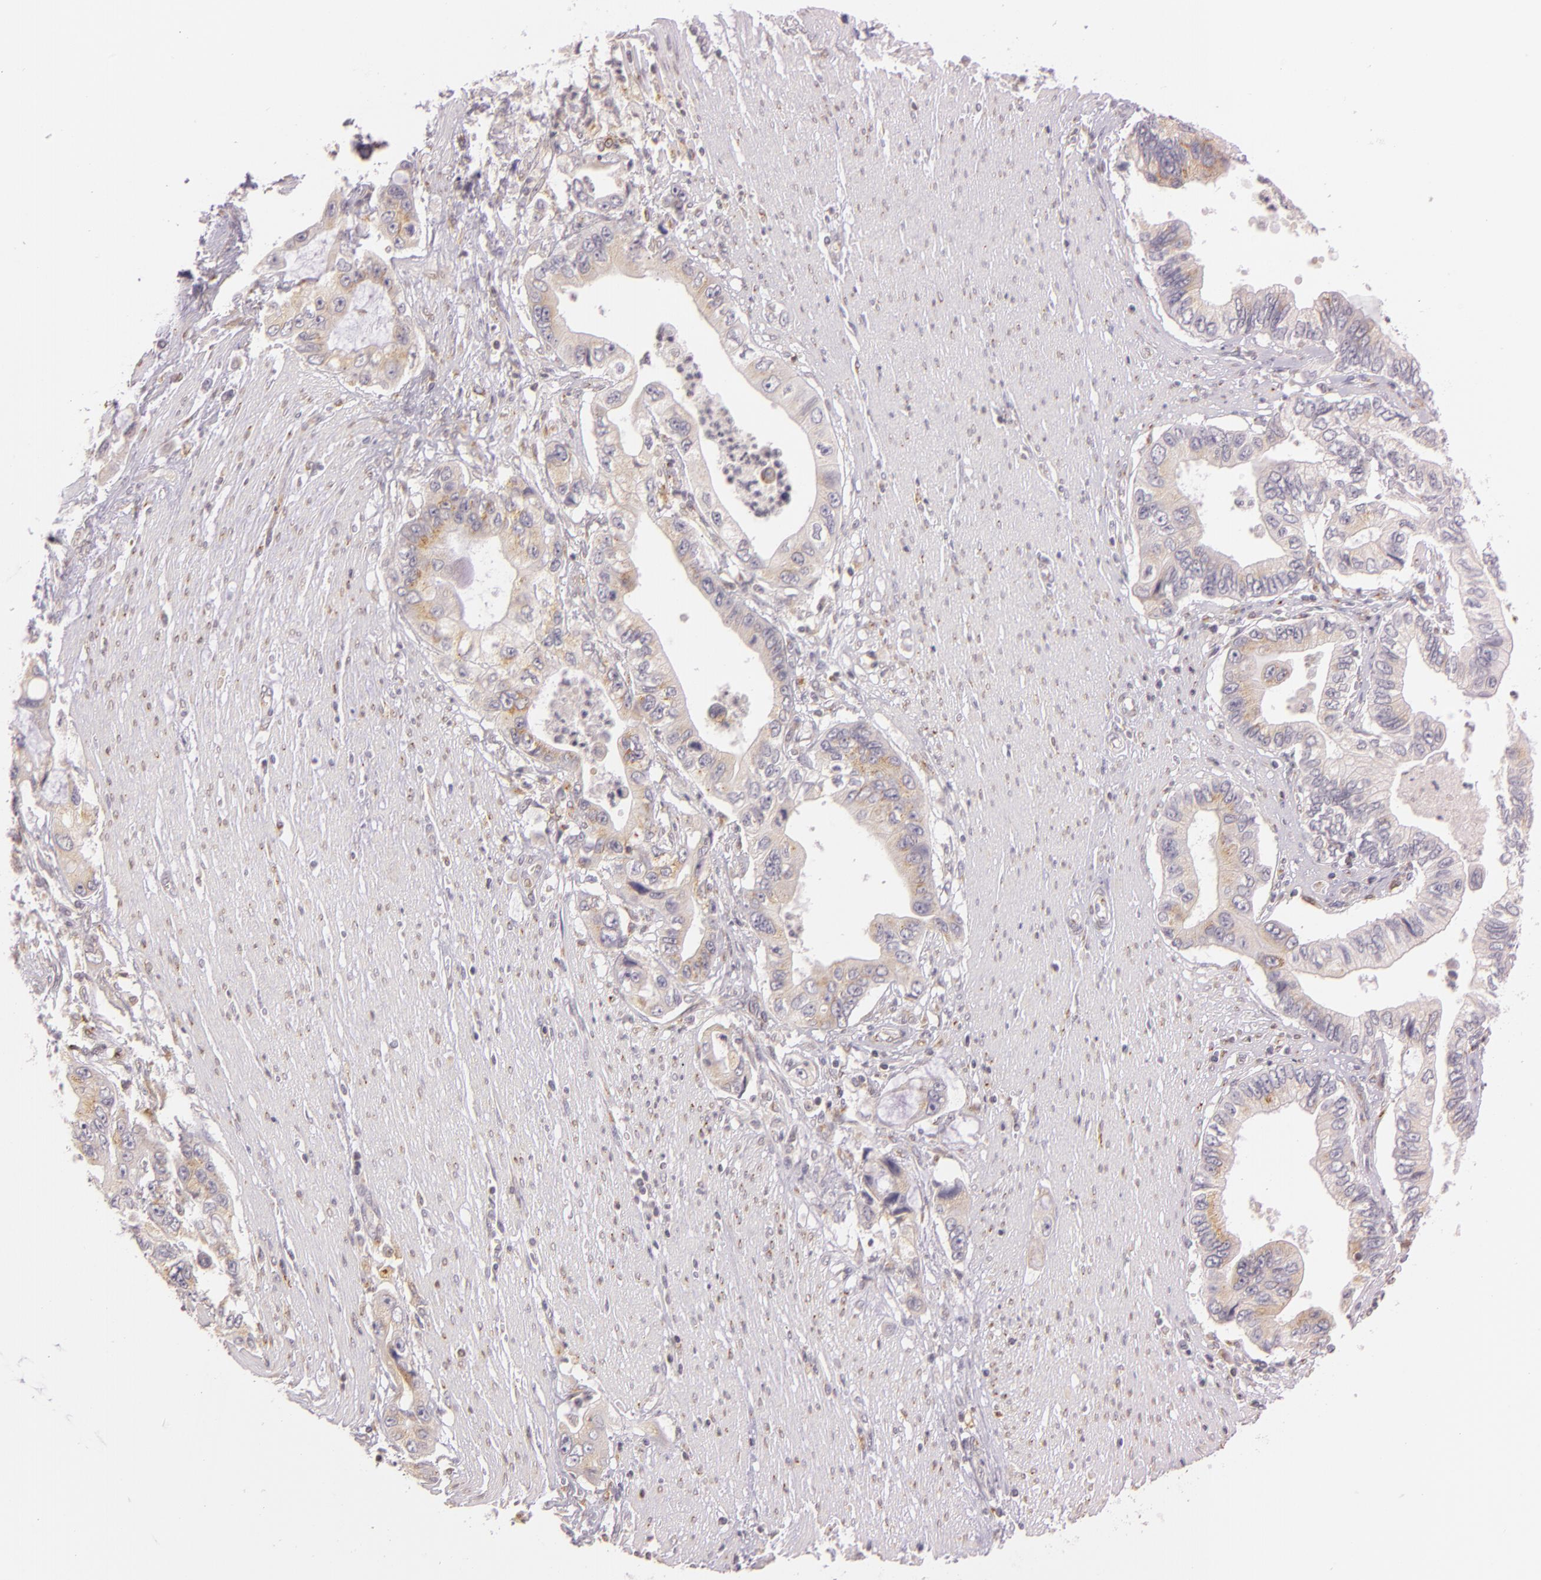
{"staining": {"intensity": "weak", "quantity": ">75%", "location": "cytoplasmic/membranous"}, "tissue": "pancreatic cancer", "cell_type": "Tumor cells", "image_type": "cancer", "snomed": [{"axis": "morphology", "description": "Adenocarcinoma, NOS"}, {"axis": "topography", "description": "Pancreas"}, {"axis": "topography", "description": "Stomach, upper"}], "caption": "Adenocarcinoma (pancreatic) tissue displays weak cytoplasmic/membranous positivity in approximately >75% of tumor cells The staining was performed using DAB (3,3'-diaminobenzidine), with brown indicating positive protein expression. Nuclei are stained blue with hematoxylin.", "gene": "LGMN", "patient": {"sex": "male", "age": 77}}